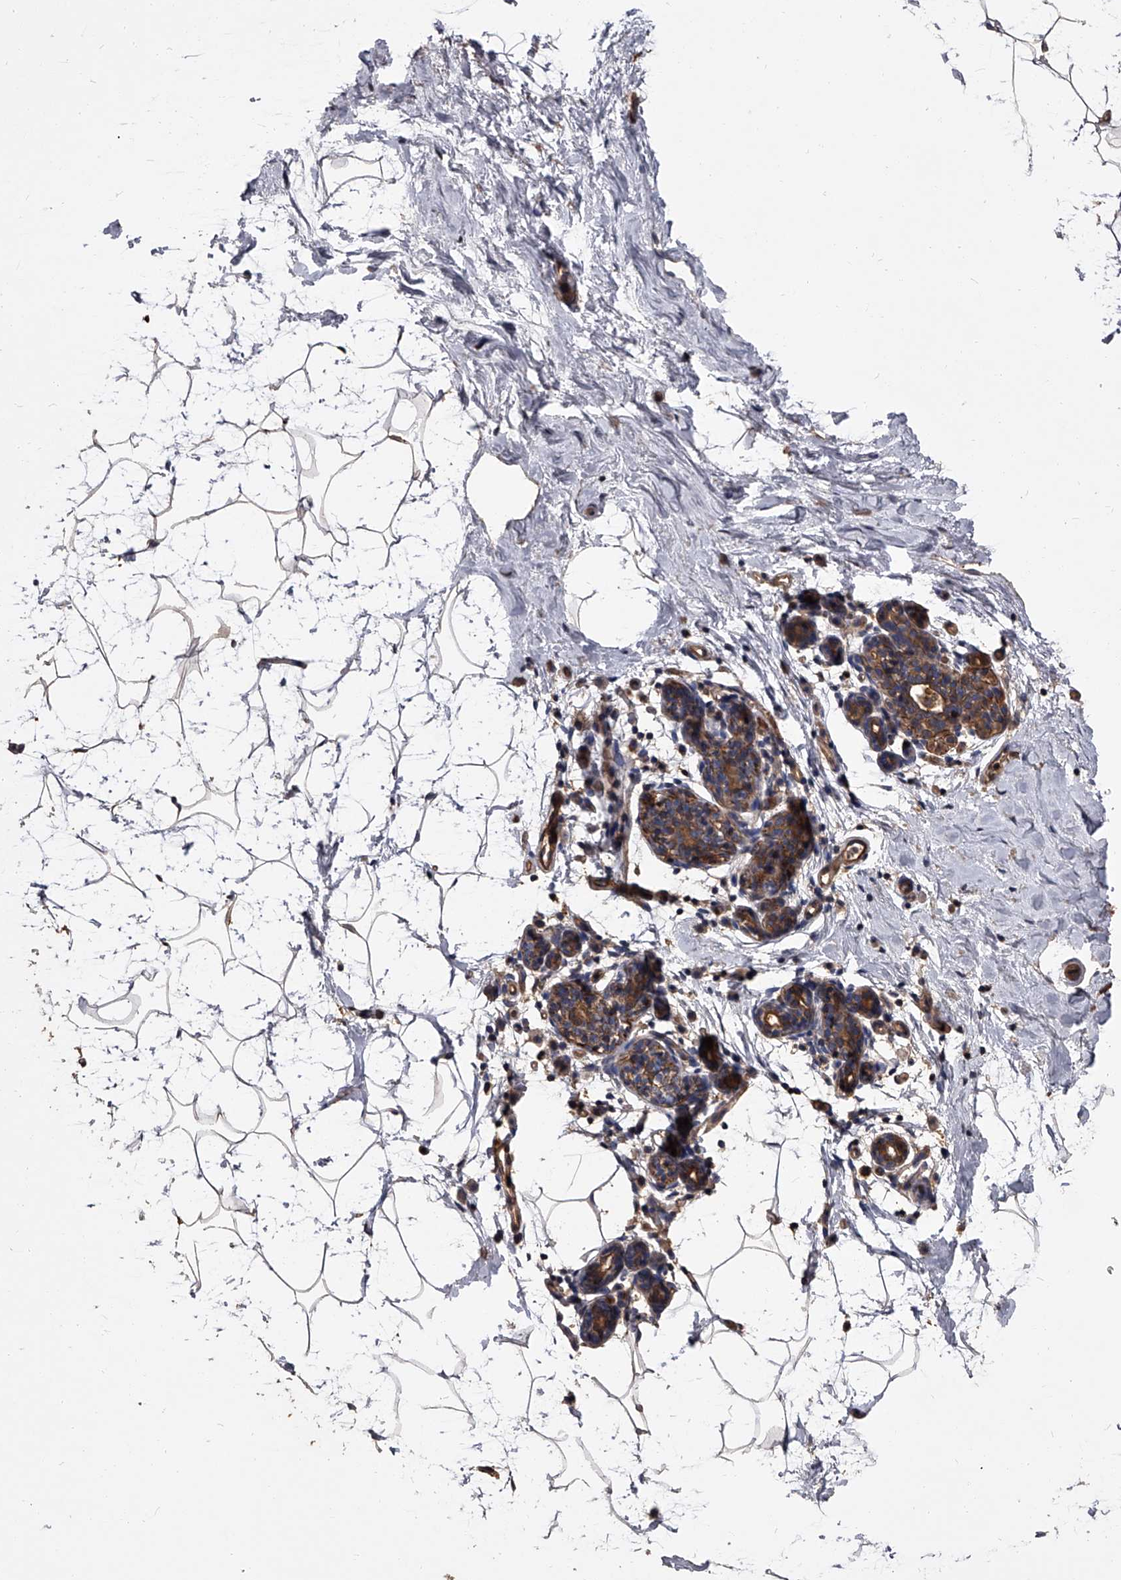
{"staining": {"intensity": "negative", "quantity": "none", "location": "none"}, "tissue": "breast", "cell_type": "Adipocytes", "image_type": "normal", "snomed": [{"axis": "morphology", "description": "Normal tissue, NOS"}, {"axis": "morphology", "description": "Lobular carcinoma"}, {"axis": "topography", "description": "Breast"}], "caption": "Immunohistochemistry photomicrograph of normal breast: breast stained with DAB demonstrates no significant protein expression in adipocytes. (Brightfield microscopy of DAB (3,3'-diaminobenzidine) immunohistochemistry at high magnification).", "gene": "STK36", "patient": {"sex": "female", "age": 62}}